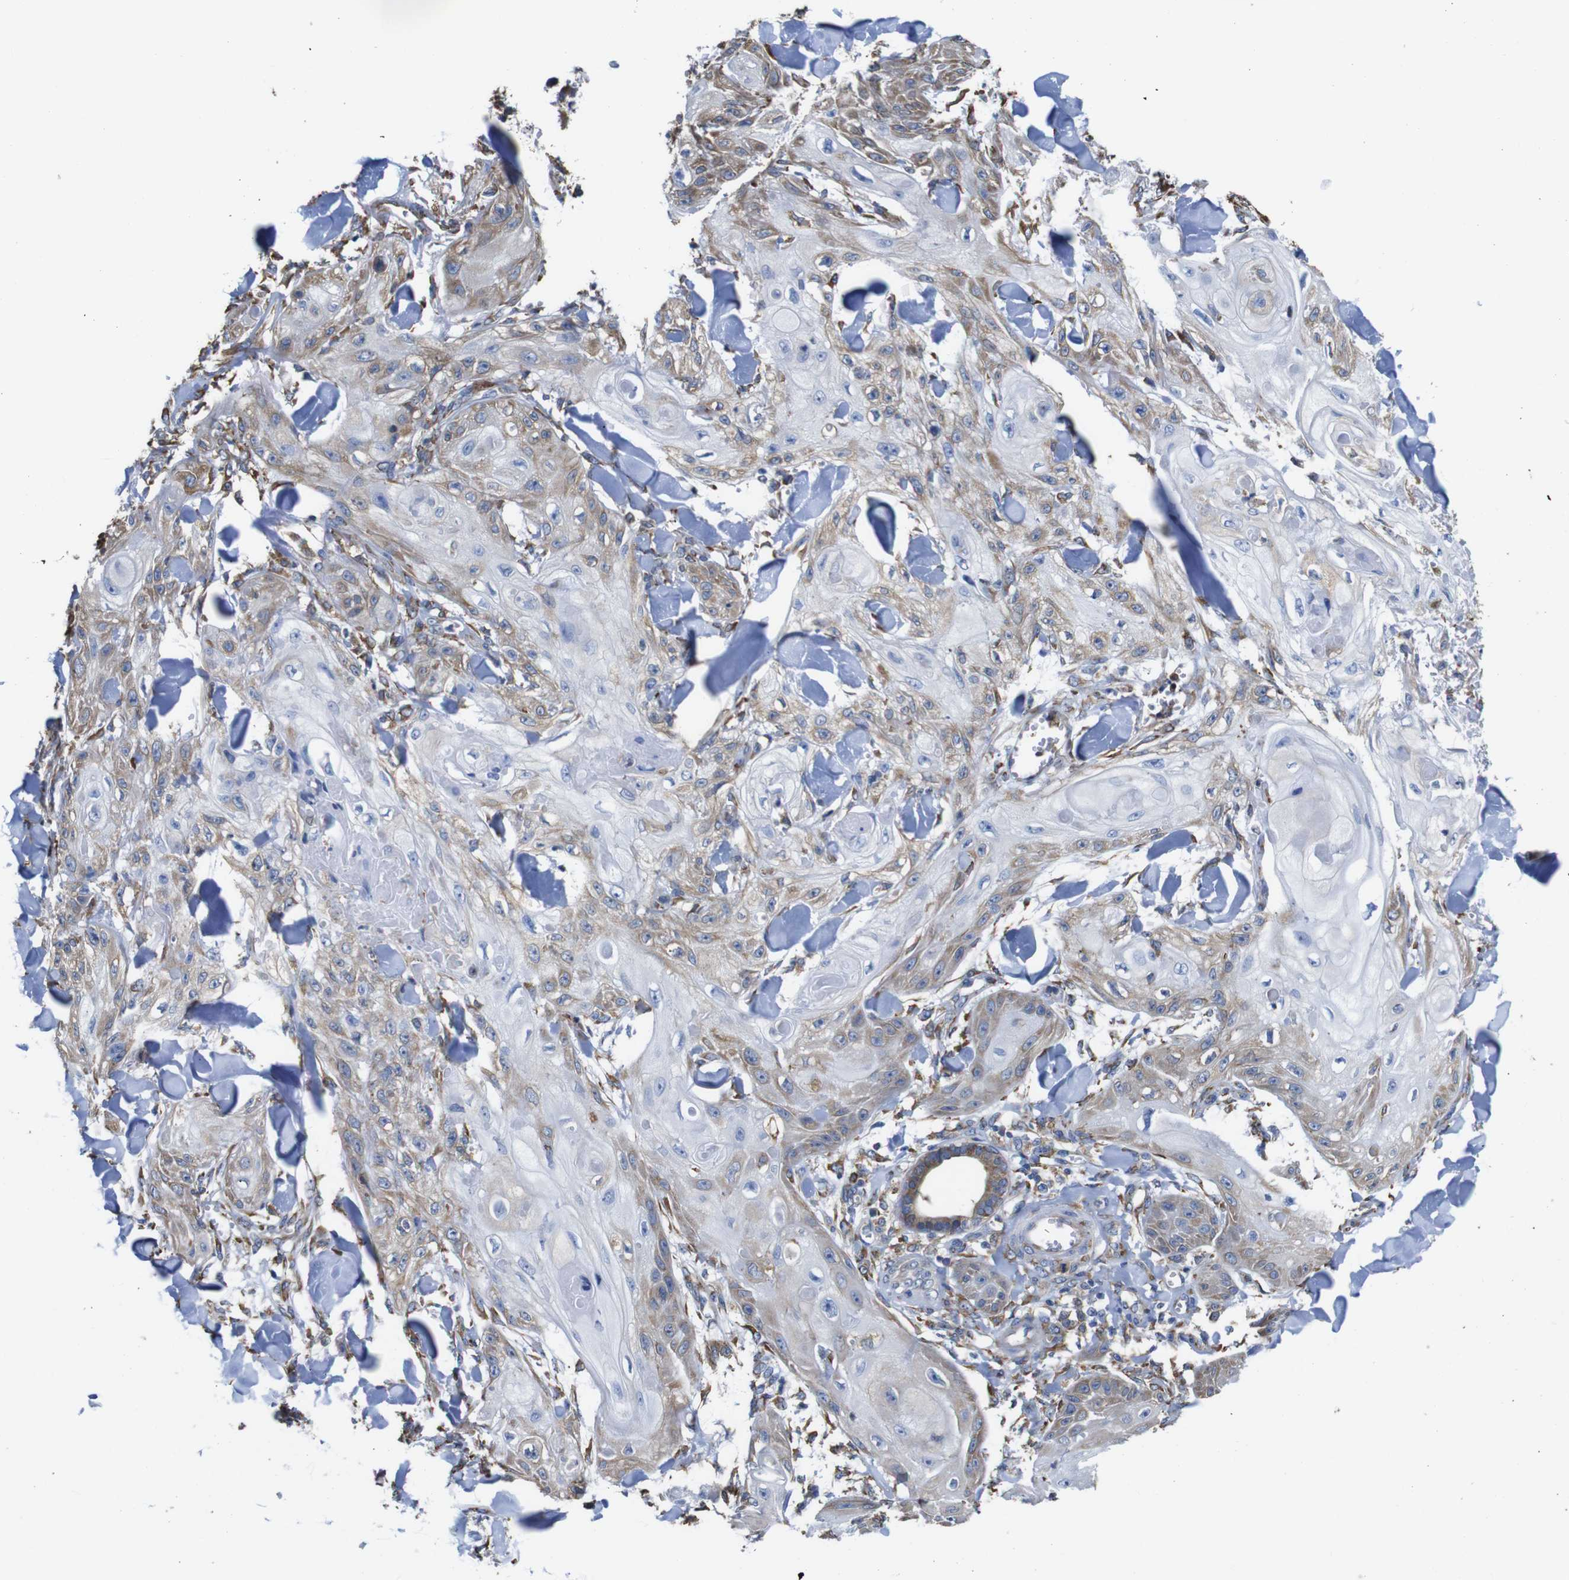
{"staining": {"intensity": "weak", "quantity": "25%-75%", "location": "cytoplasmic/membranous"}, "tissue": "skin cancer", "cell_type": "Tumor cells", "image_type": "cancer", "snomed": [{"axis": "morphology", "description": "Squamous cell carcinoma, NOS"}, {"axis": "topography", "description": "Skin"}], "caption": "Protein staining of skin squamous cell carcinoma tissue reveals weak cytoplasmic/membranous positivity in approximately 25%-75% of tumor cells.", "gene": "PPIB", "patient": {"sex": "male", "age": 74}}